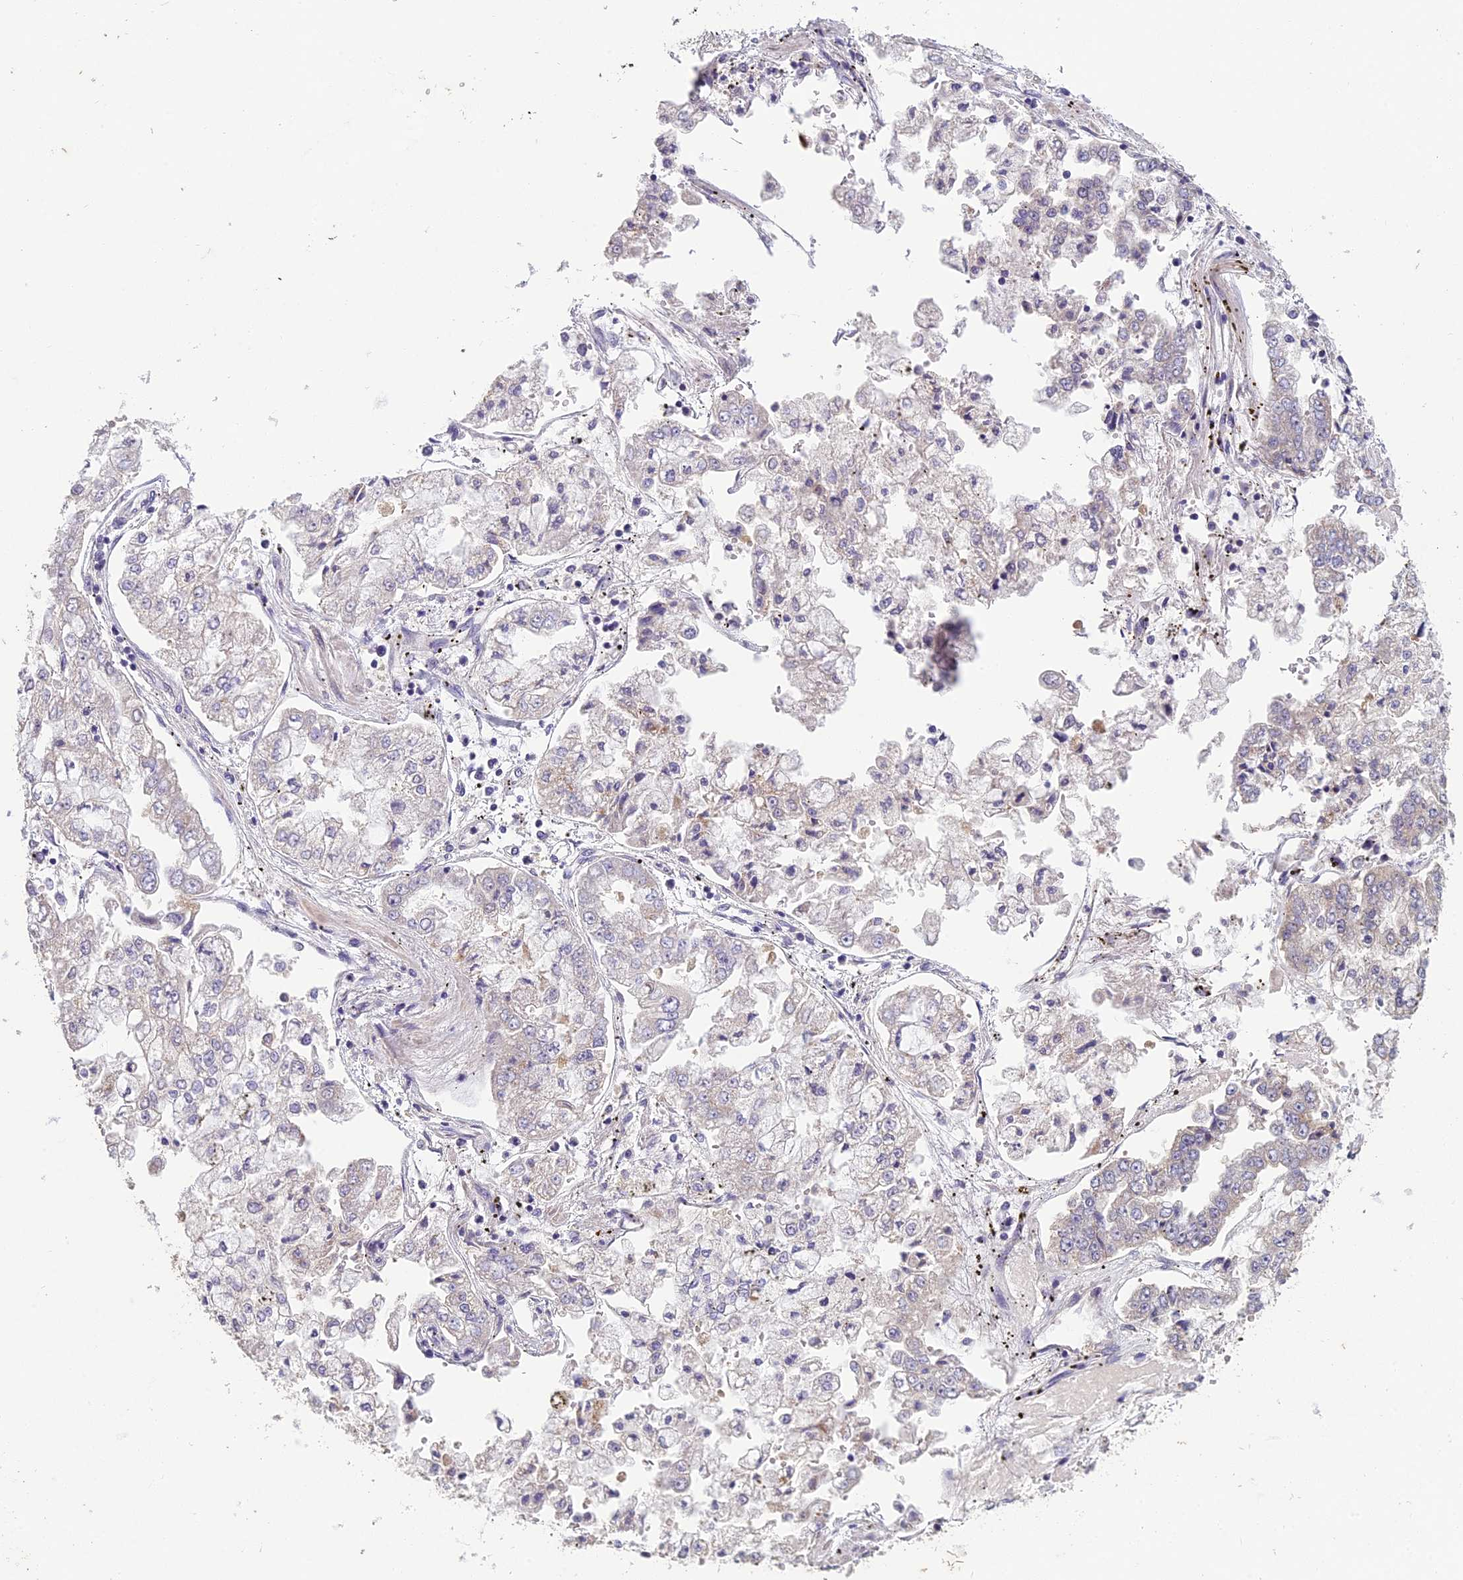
{"staining": {"intensity": "negative", "quantity": "none", "location": "none"}, "tissue": "stomach cancer", "cell_type": "Tumor cells", "image_type": "cancer", "snomed": [{"axis": "morphology", "description": "Adenocarcinoma, NOS"}, {"axis": "topography", "description": "Stomach"}], "caption": "Immunohistochemistry (IHC) histopathology image of human stomach cancer (adenocarcinoma) stained for a protein (brown), which exhibits no expression in tumor cells.", "gene": "CEACAM16", "patient": {"sex": "male", "age": 76}}